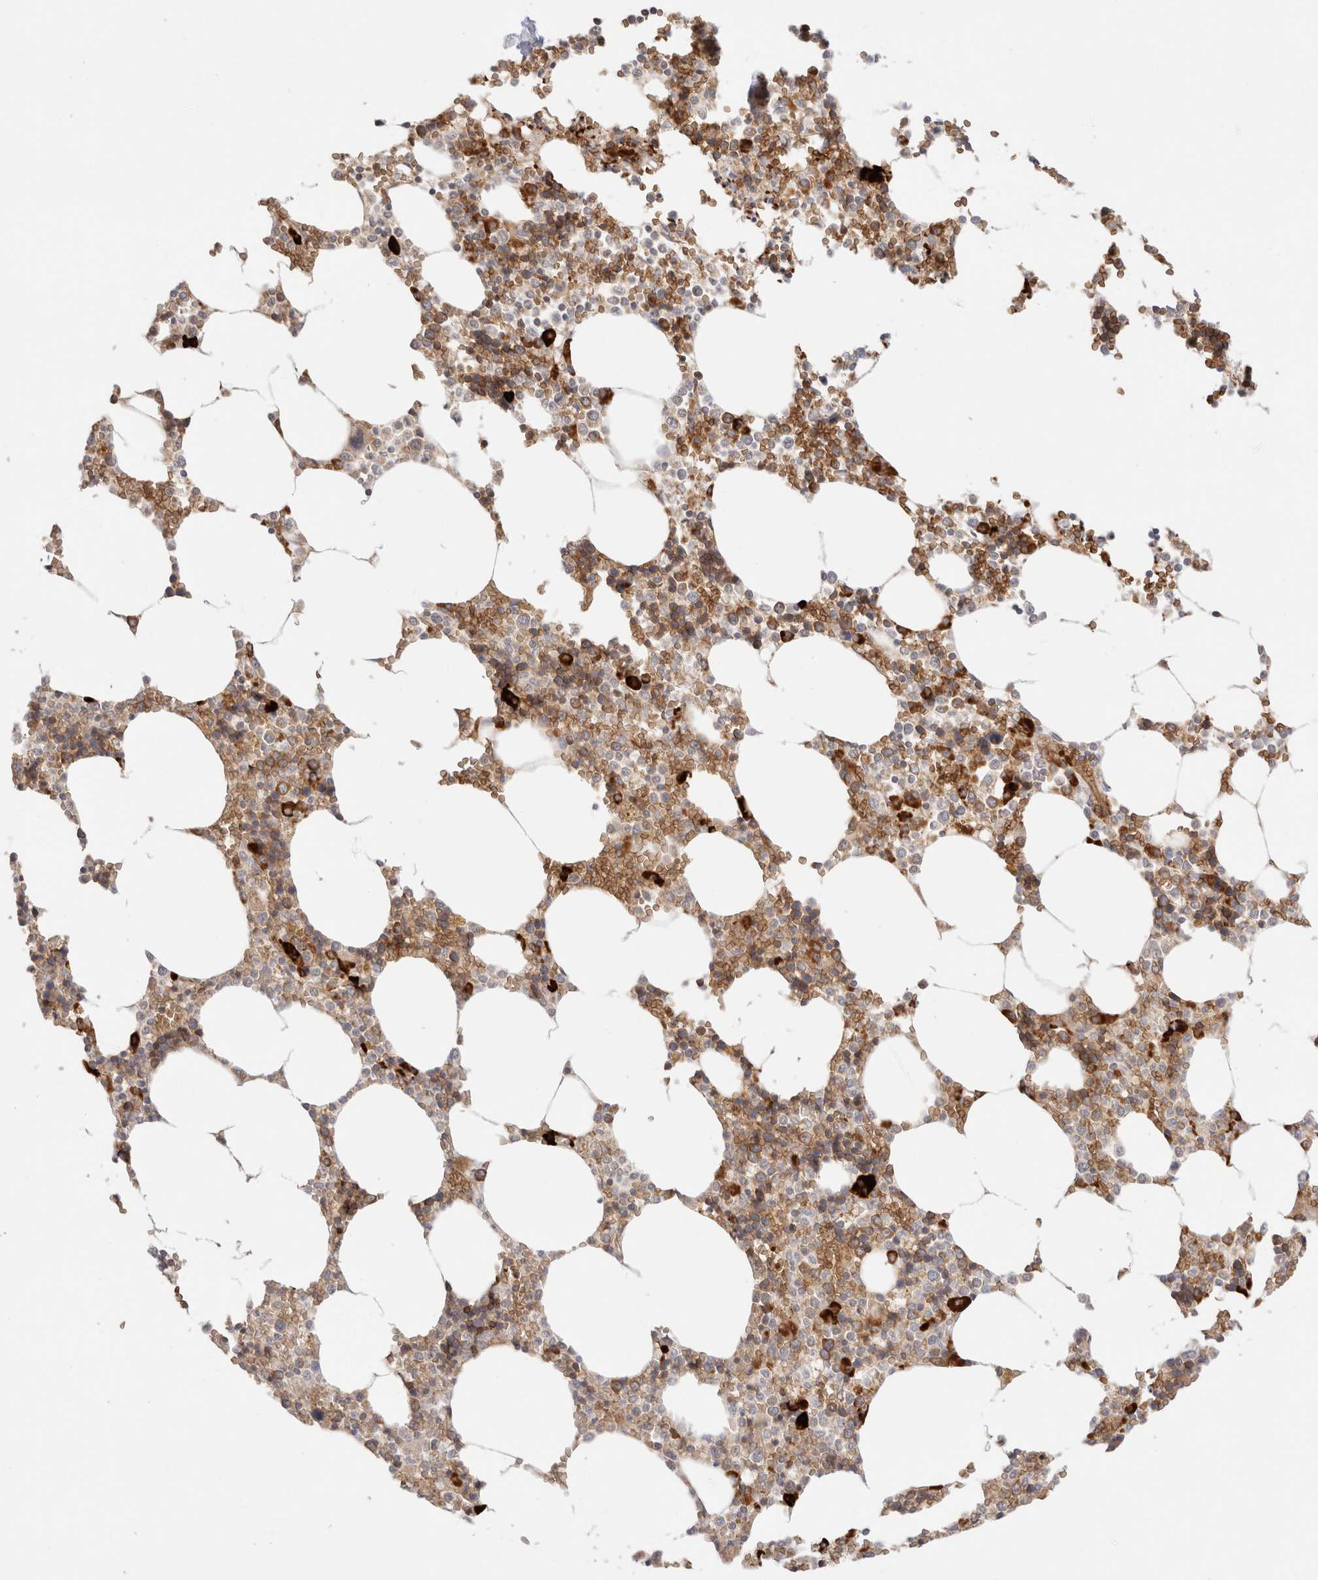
{"staining": {"intensity": "strong", "quantity": "25%-75%", "location": "cytoplasmic/membranous"}, "tissue": "bone marrow", "cell_type": "Hematopoietic cells", "image_type": "normal", "snomed": [{"axis": "morphology", "description": "Normal tissue, NOS"}, {"axis": "topography", "description": "Bone marrow"}], "caption": "IHC staining of normal bone marrow, which shows high levels of strong cytoplasmic/membranous positivity in approximately 25%-75% of hematopoietic cells indicating strong cytoplasmic/membranous protein expression. The staining was performed using DAB (3,3'-diaminobenzidine) (brown) for protein detection and nuclei were counterstained in hematoxylin (blue).", "gene": "UTS2B", "patient": {"sex": "male", "age": 70}}